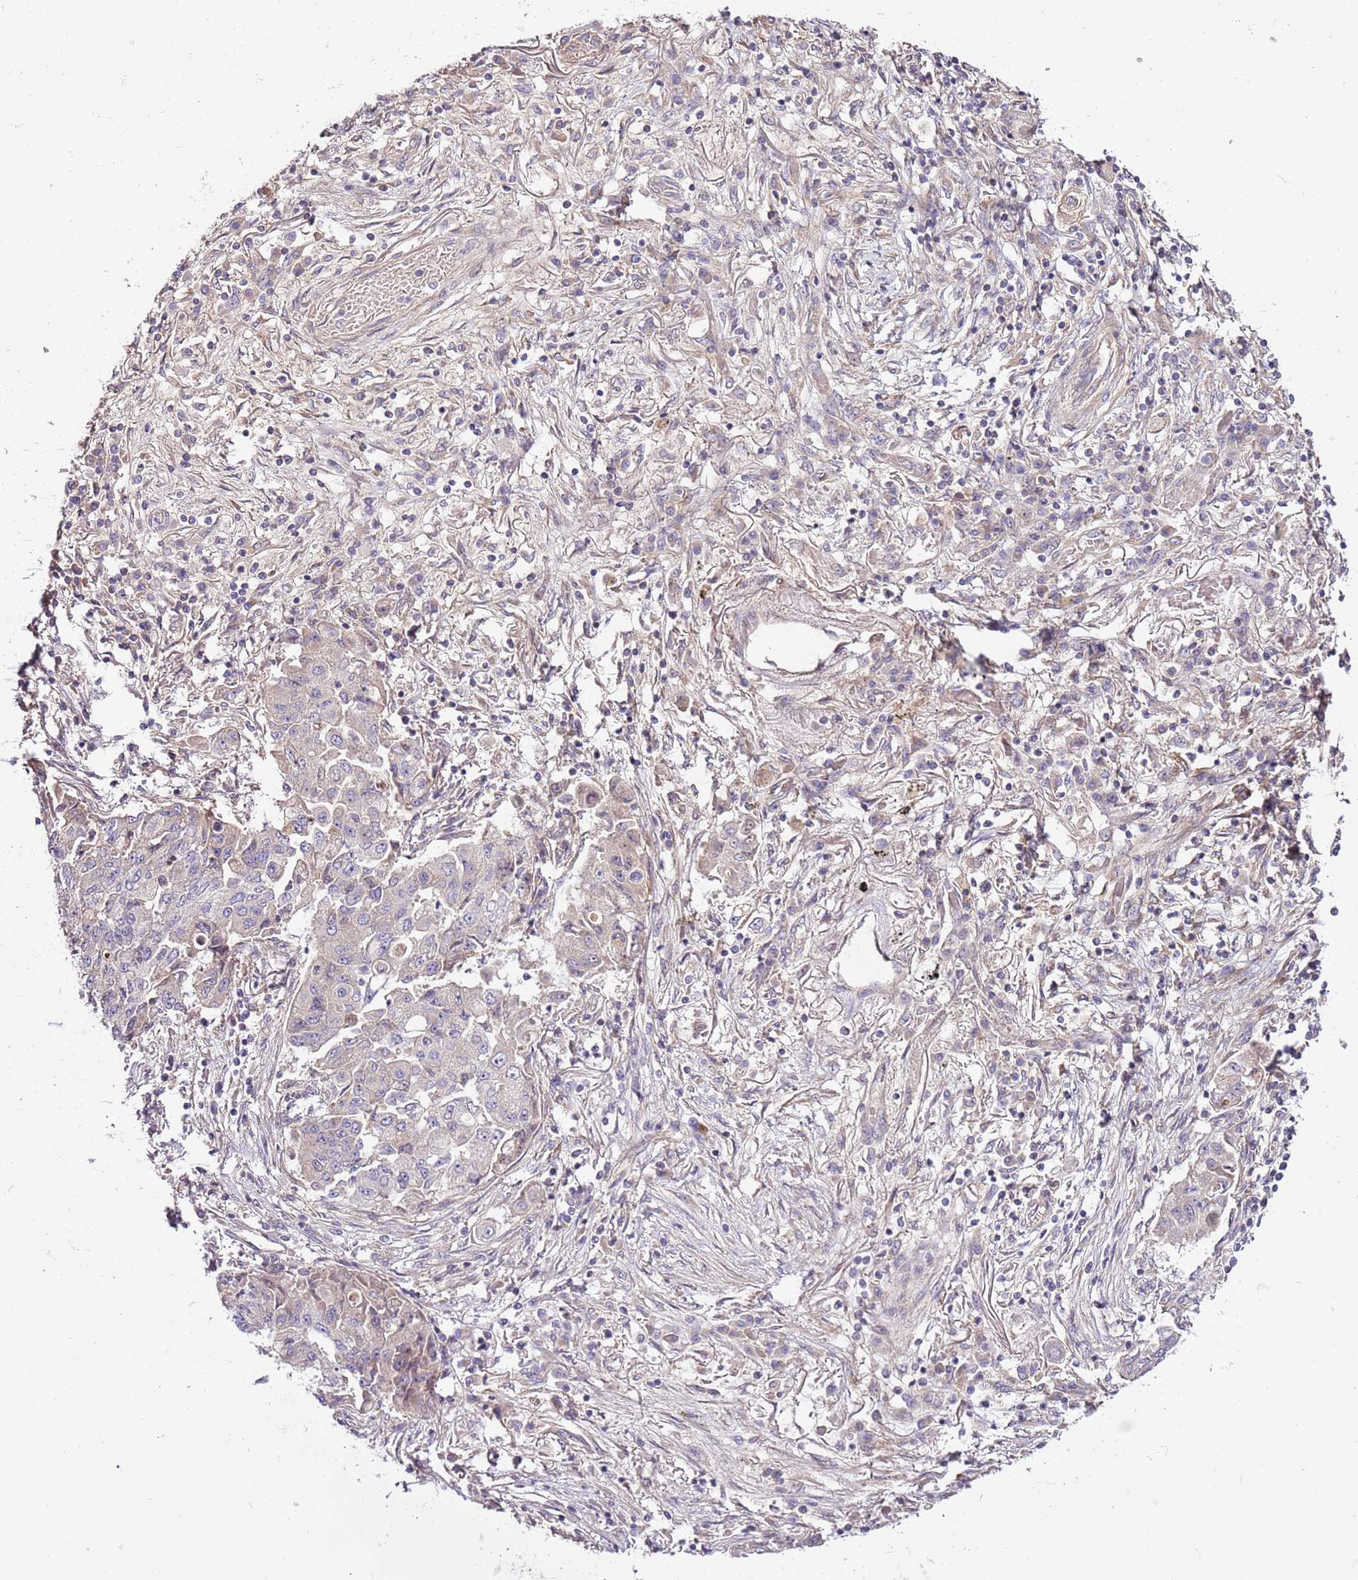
{"staining": {"intensity": "negative", "quantity": "none", "location": "none"}, "tissue": "lung cancer", "cell_type": "Tumor cells", "image_type": "cancer", "snomed": [{"axis": "morphology", "description": "Squamous cell carcinoma, NOS"}, {"axis": "topography", "description": "Lung"}], "caption": "Immunohistochemical staining of human lung cancer displays no significant positivity in tumor cells.", "gene": "GNL1", "patient": {"sex": "male", "age": 74}}